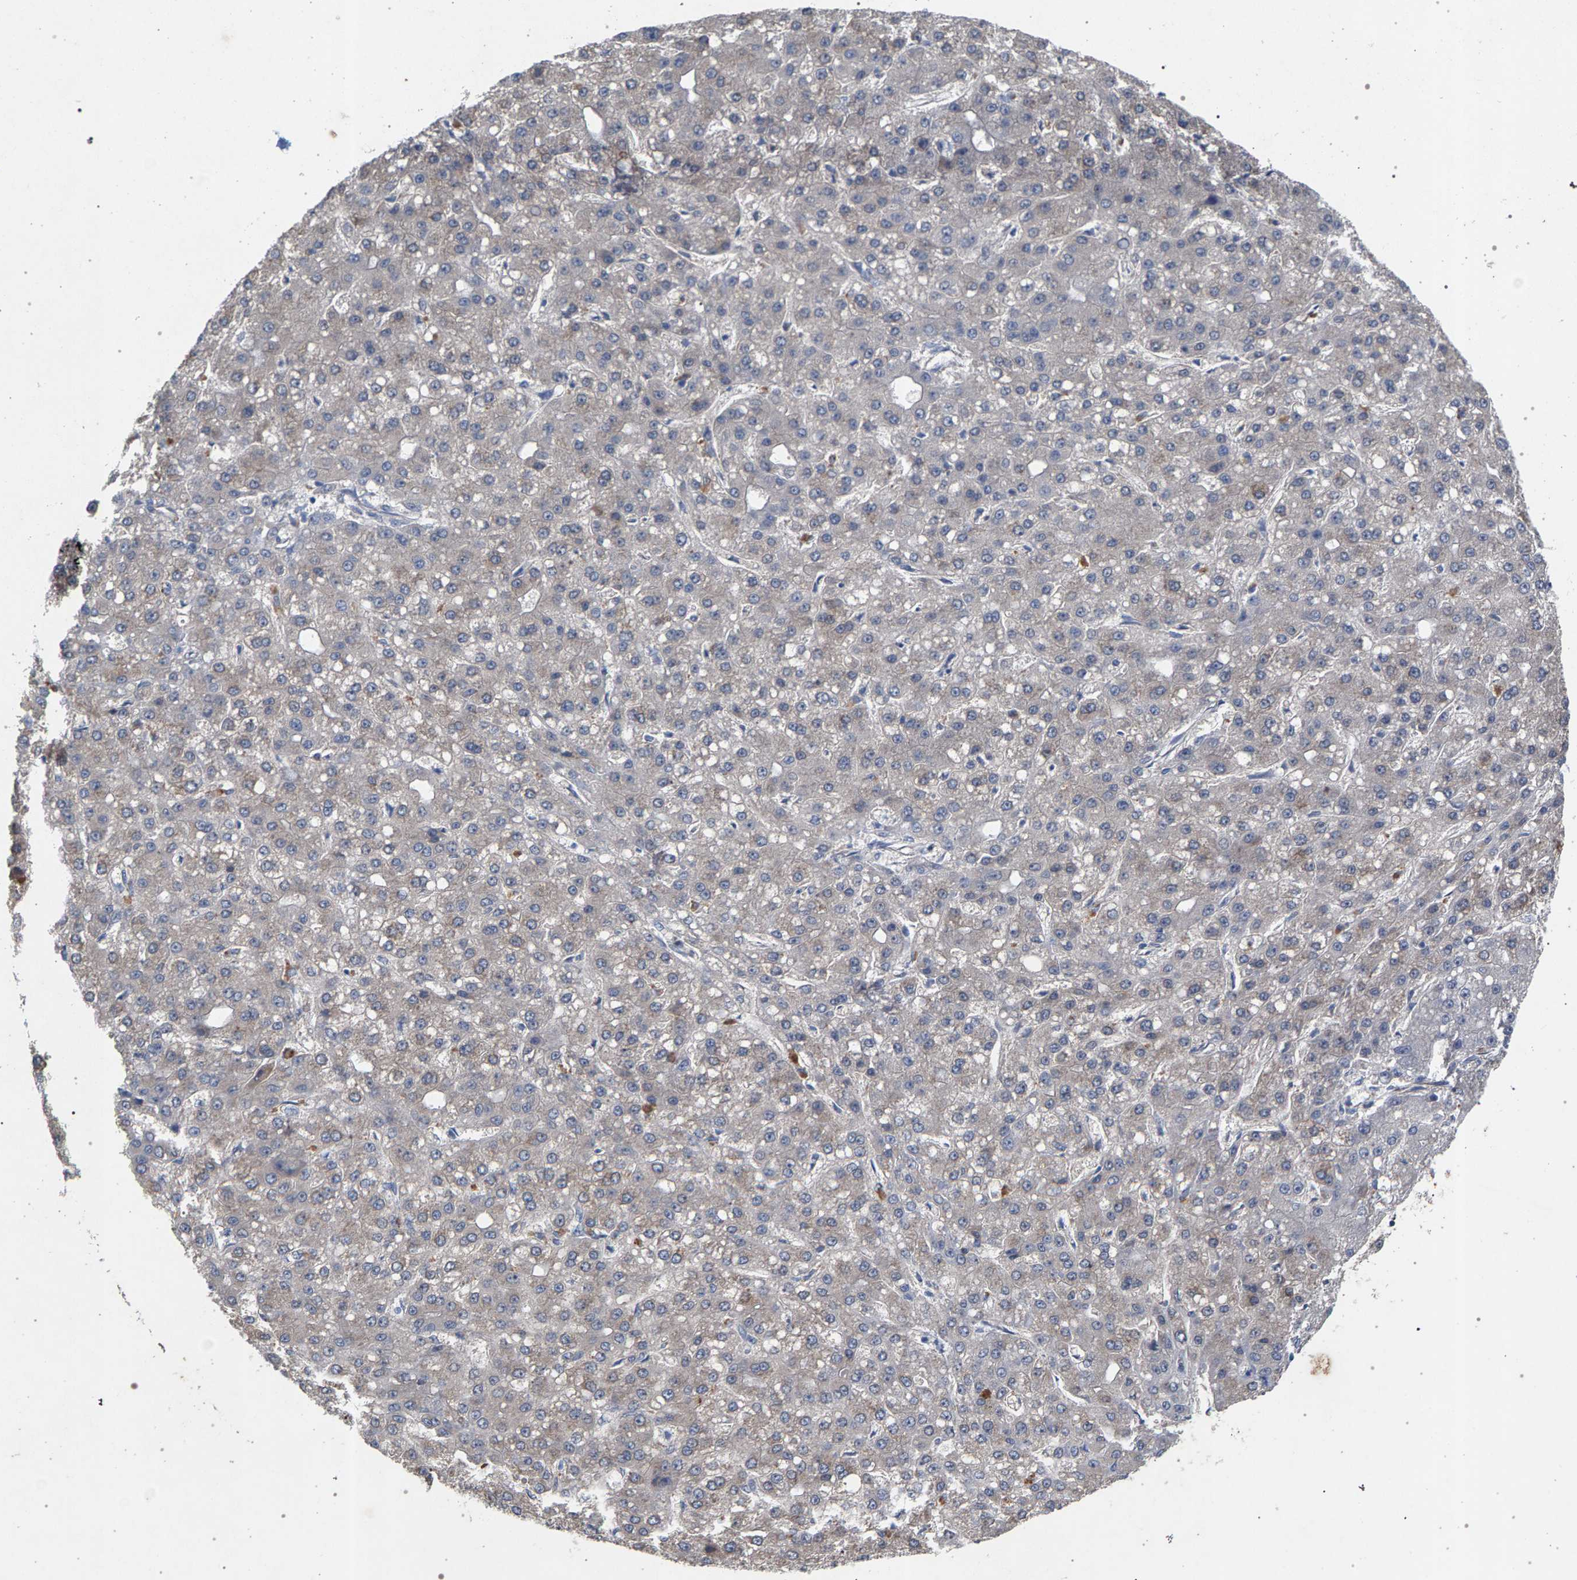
{"staining": {"intensity": "negative", "quantity": "none", "location": "none"}, "tissue": "liver cancer", "cell_type": "Tumor cells", "image_type": "cancer", "snomed": [{"axis": "morphology", "description": "Carcinoma, Hepatocellular, NOS"}, {"axis": "topography", "description": "Liver"}], "caption": "Protein analysis of liver cancer exhibits no significant positivity in tumor cells.", "gene": "MAMDC2", "patient": {"sex": "male", "age": 67}}